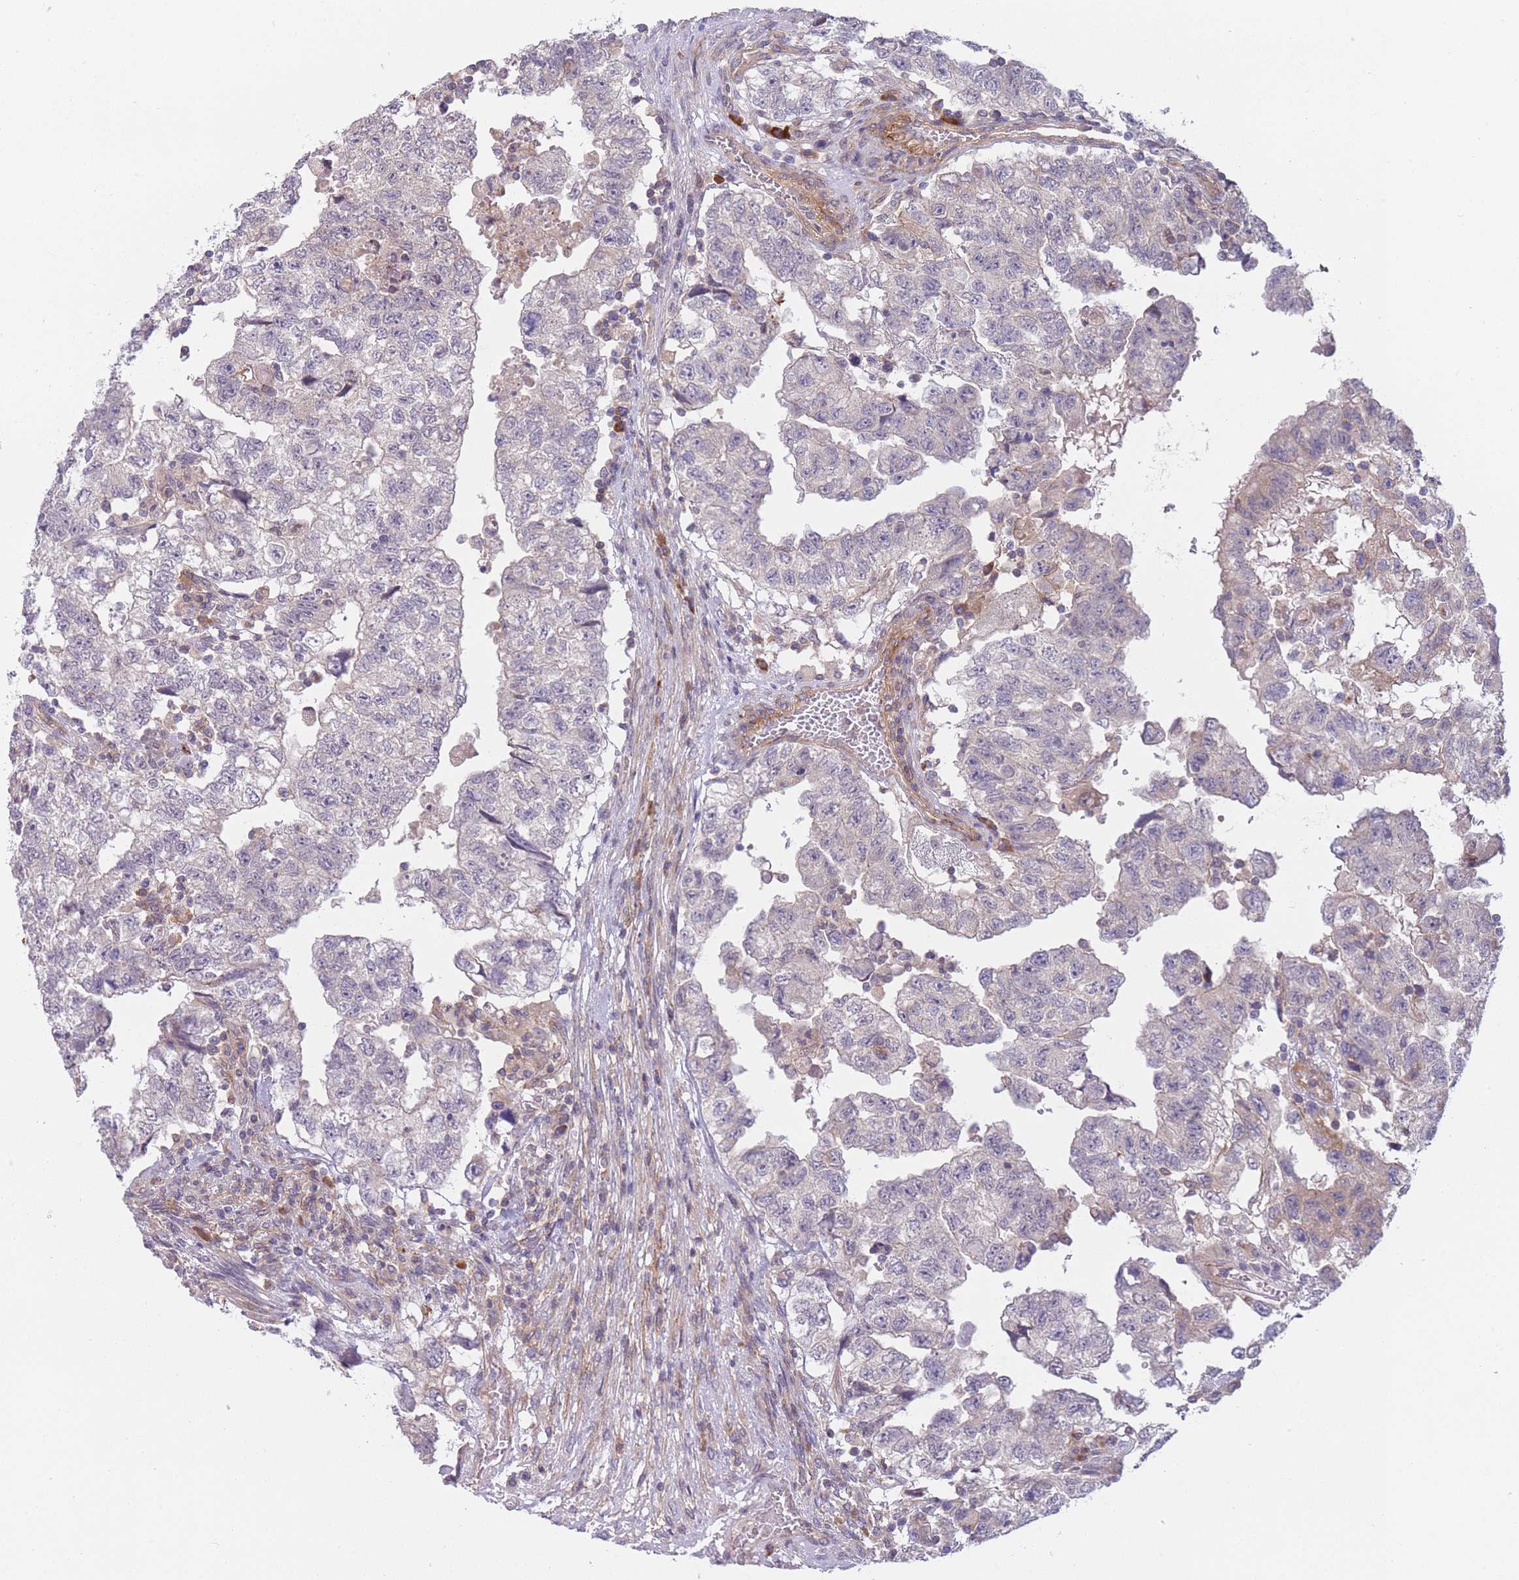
{"staining": {"intensity": "negative", "quantity": "none", "location": "none"}, "tissue": "testis cancer", "cell_type": "Tumor cells", "image_type": "cancer", "snomed": [{"axis": "morphology", "description": "Carcinoma, Embryonal, NOS"}, {"axis": "topography", "description": "Testis"}], "caption": "Immunohistochemistry histopathology image of neoplastic tissue: human testis cancer (embryonal carcinoma) stained with DAB (3,3'-diaminobenzidine) shows no significant protein expression in tumor cells. (DAB immunohistochemistry with hematoxylin counter stain).", "gene": "WDR93", "patient": {"sex": "male", "age": 36}}